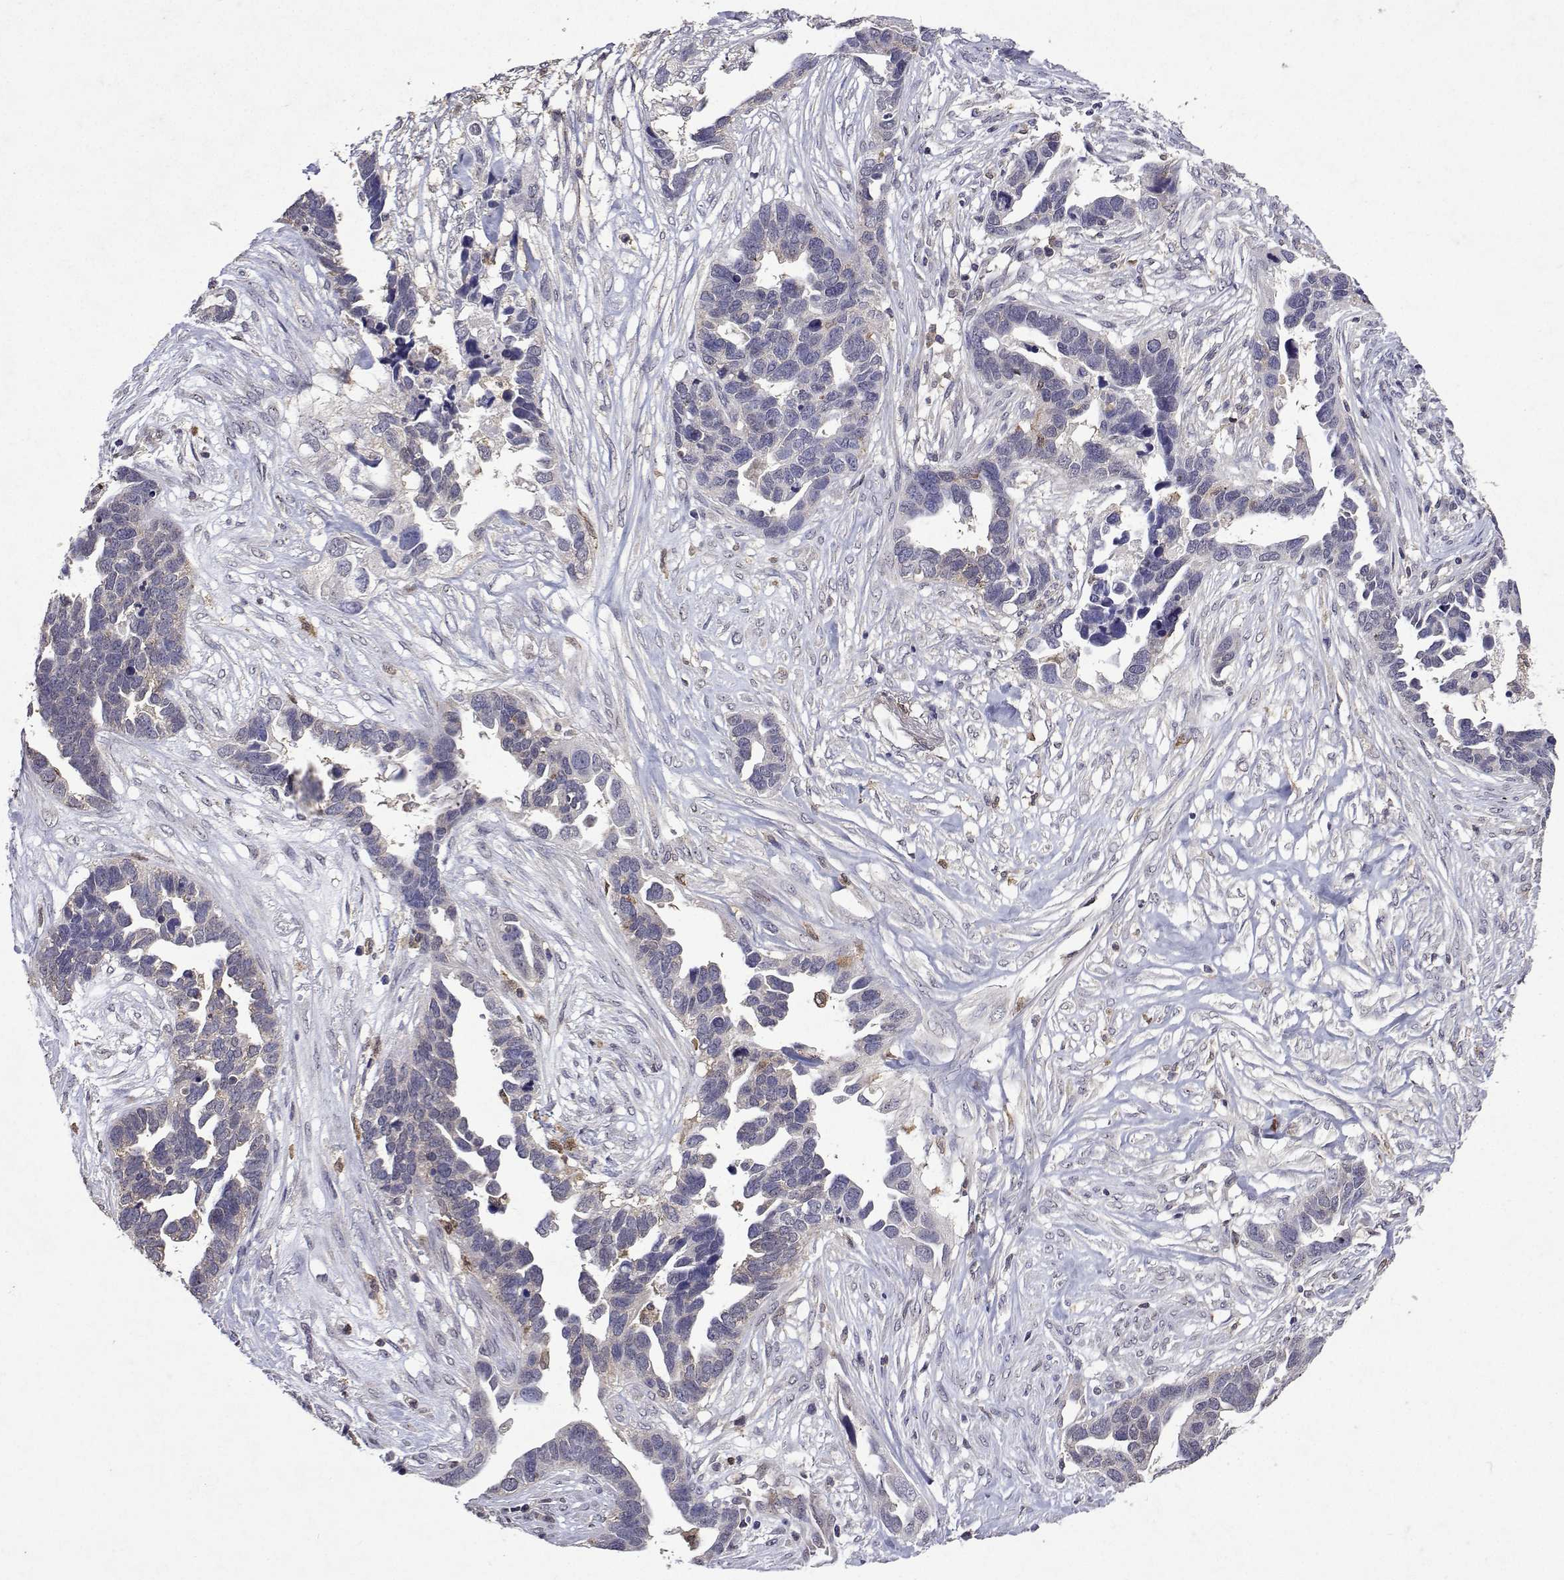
{"staining": {"intensity": "negative", "quantity": "none", "location": "none"}, "tissue": "ovarian cancer", "cell_type": "Tumor cells", "image_type": "cancer", "snomed": [{"axis": "morphology", "description": "Cystadenocarcinoma, serous, NOS"}, {"axis": "topography", "description": "Ovary"}], "caption": "This is an IHC micrograph of ovarian serous cystadenocarcinoma. There is no staining in tumor cells.", "gene": "APAF1", "patient": {"sex": "female", "age": 54}}